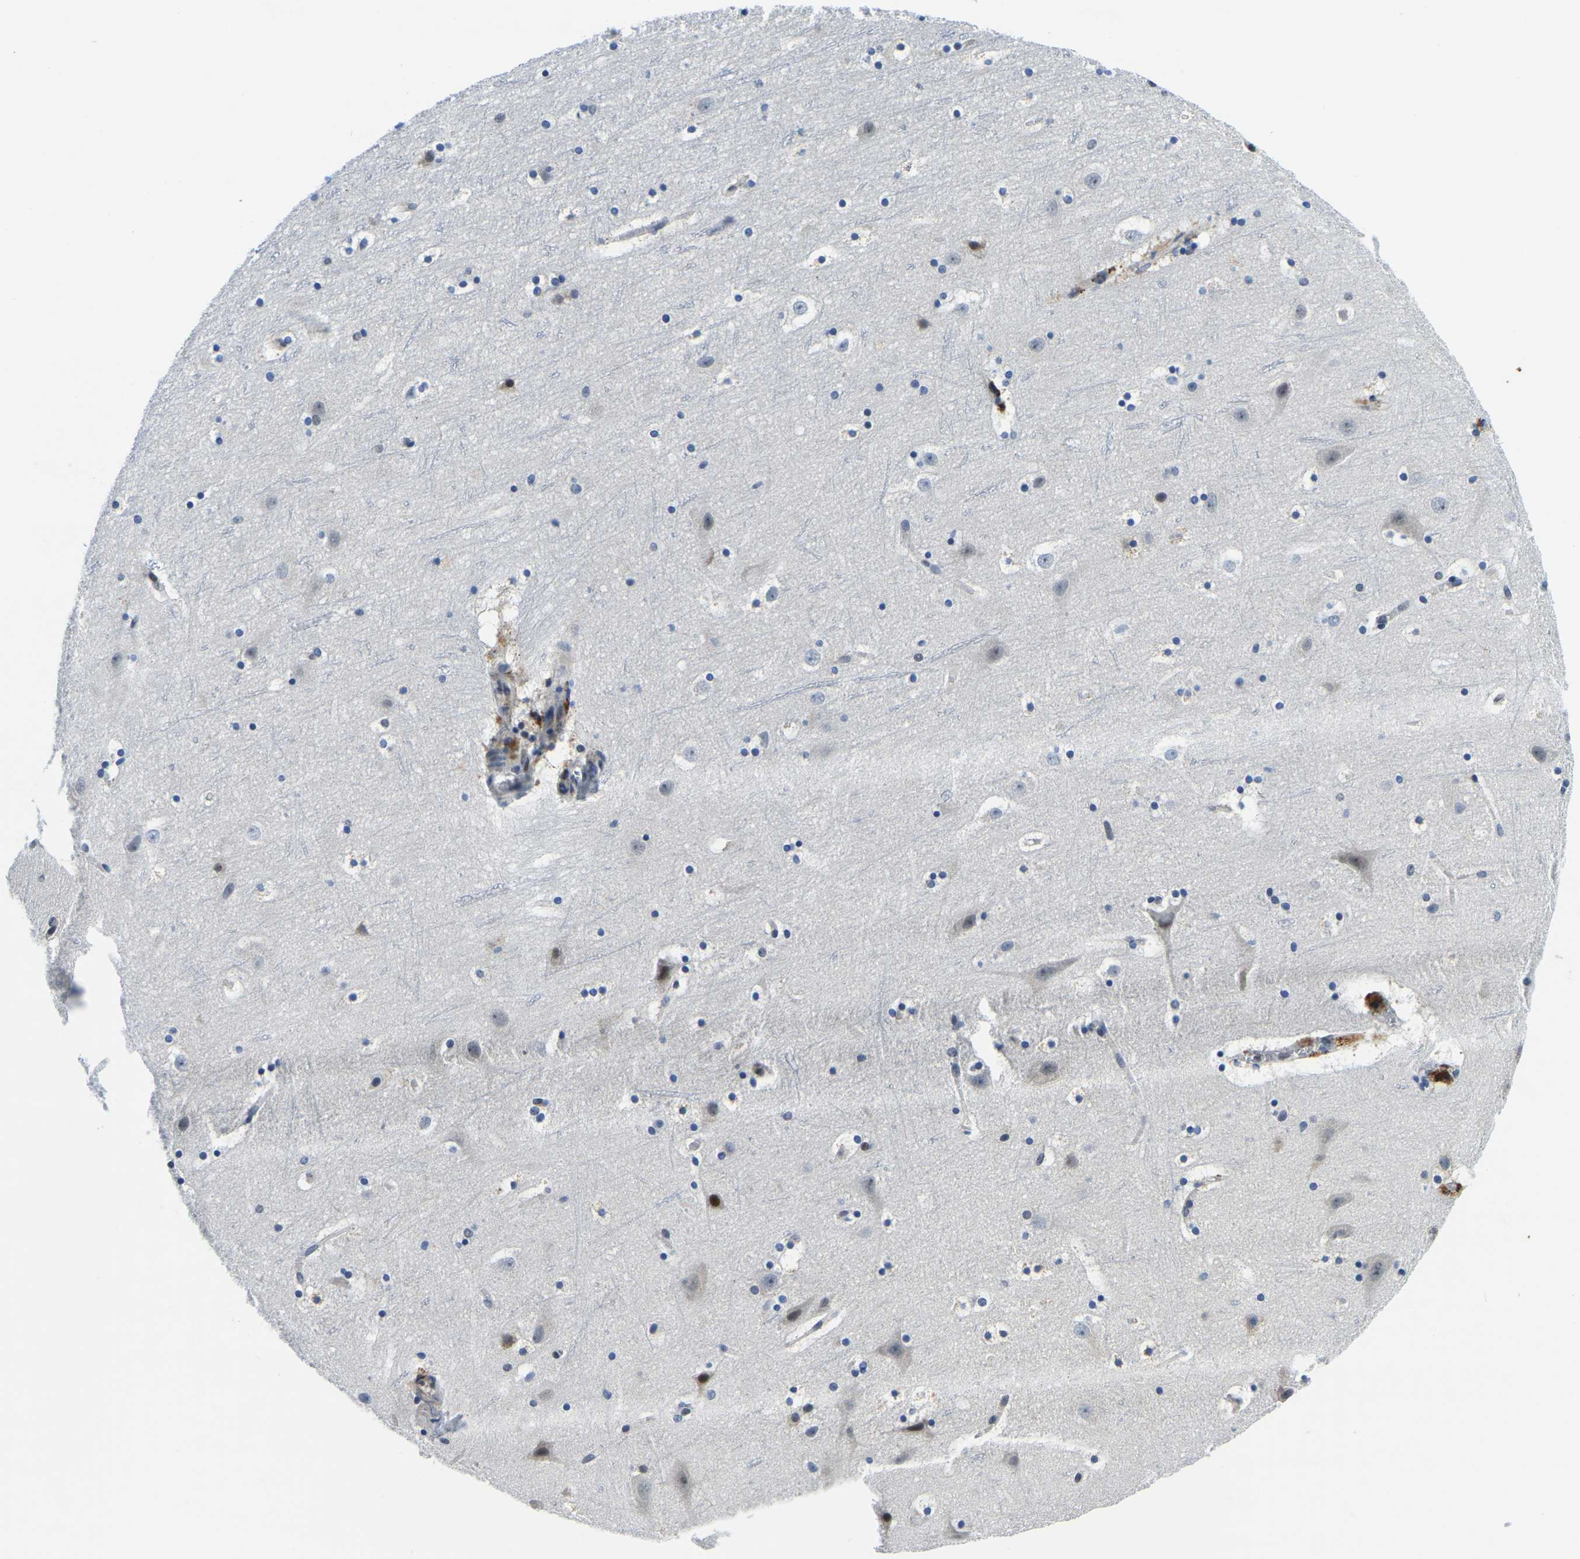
{"staining": {"intensity": "negative", "quantity": "none", "location": "none"}, "tissue": "cerebral cortex", "cell_type": "Endothelial cells", "image_type": "normal", "snomed": [{"axis": "morphology", "description": "Normal tissue, NOS"}, {"axis": "topography", "description": "Cerebral cortex"}], "caption": "This histopathology image is of benign cerebral cortex stained with immunohistochemistry (IHC) to label a protein in brown with the nuclei are counter-stained blue. There is no positivity in endothelial cells. (DAB (3,3'-diaminobenzidine) immunohistochemistry, high magnification).", "gene": "POLDIP3", "patient": {"sex": "male", "age": 45}}